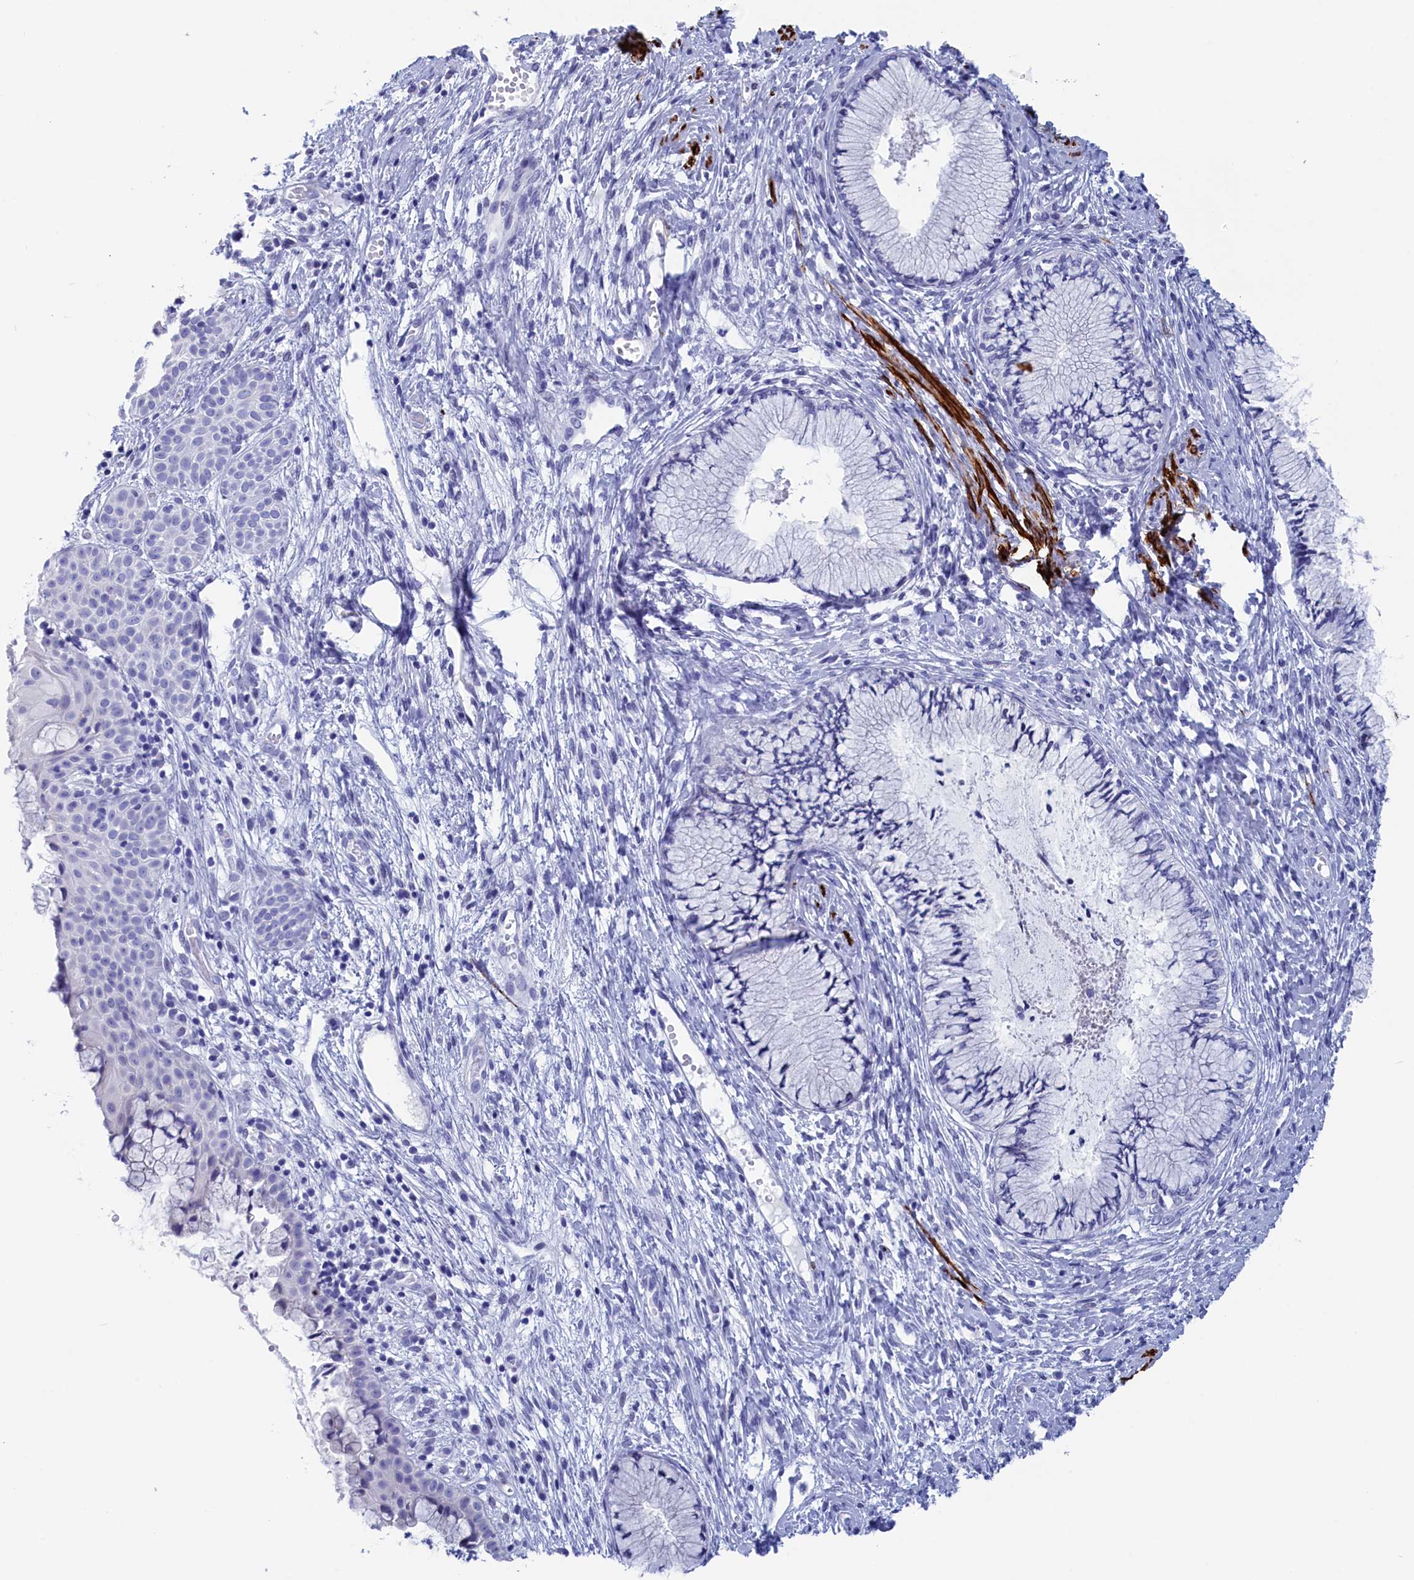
{"staining": {"intensity": "negative", "quantity": "none", "location": "none"}, "tissue": "cervix", "cell_type": "Glandular cells", "image_type": "normal", "snomed": [{"axis": "morphology", "description": "Normal tissue, NOS"}, {"axis": "topography", "description": "Cervix"}], "caption": "Immunohistochemistry (IHC) of benign human cervix reveals no staining in glandular cells. (DAB immunohistochemistry (IHC) visualized using brightfield microscopy, high magnification).", "gene": "WDR83", "patient": {"sex": "female", "age": 42}}